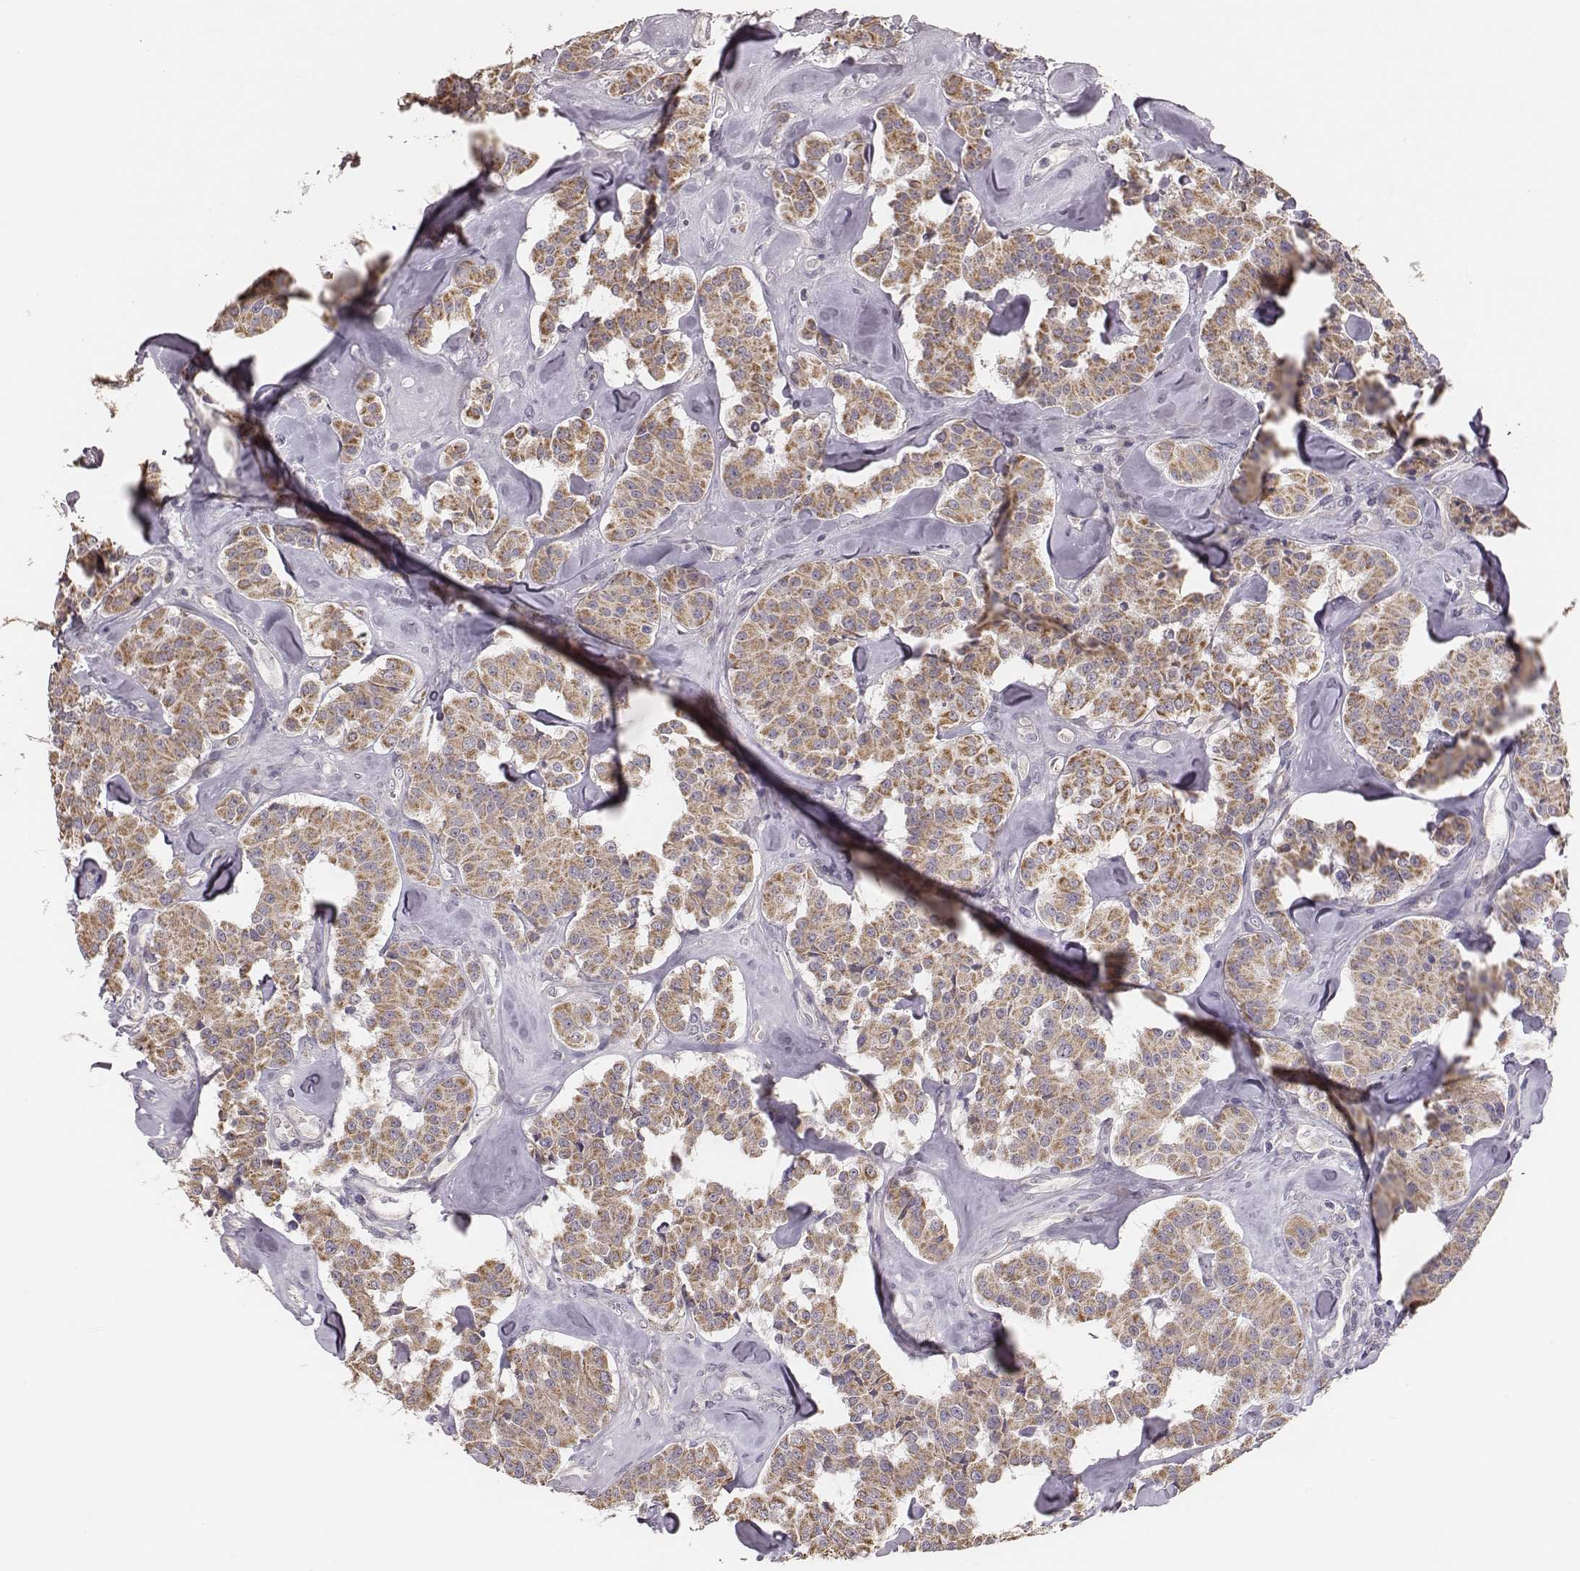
{"staining": {"intensity": "moderate", "quantity": ">75%", "location": "cytoplasmic/membranous"}, "tissue": "carcinoid", "cell_type": "Tumor cells", "image_type": "cancer", "snomed": [{"axis": "morphology", "description": "Carcinoid, malignant, NOS"}, {"axis": "topography", "description": "Pancreas"}], "caption": "This photomicrograph shows immunohistochemistry (IHC) staining of carcinoid (malignant), with medium moderate cytoplasmic/membranous expression in about >75% of tumor cells.", "gene": "HAVCR1", "patient": {"sex": "male", "age": 41}}